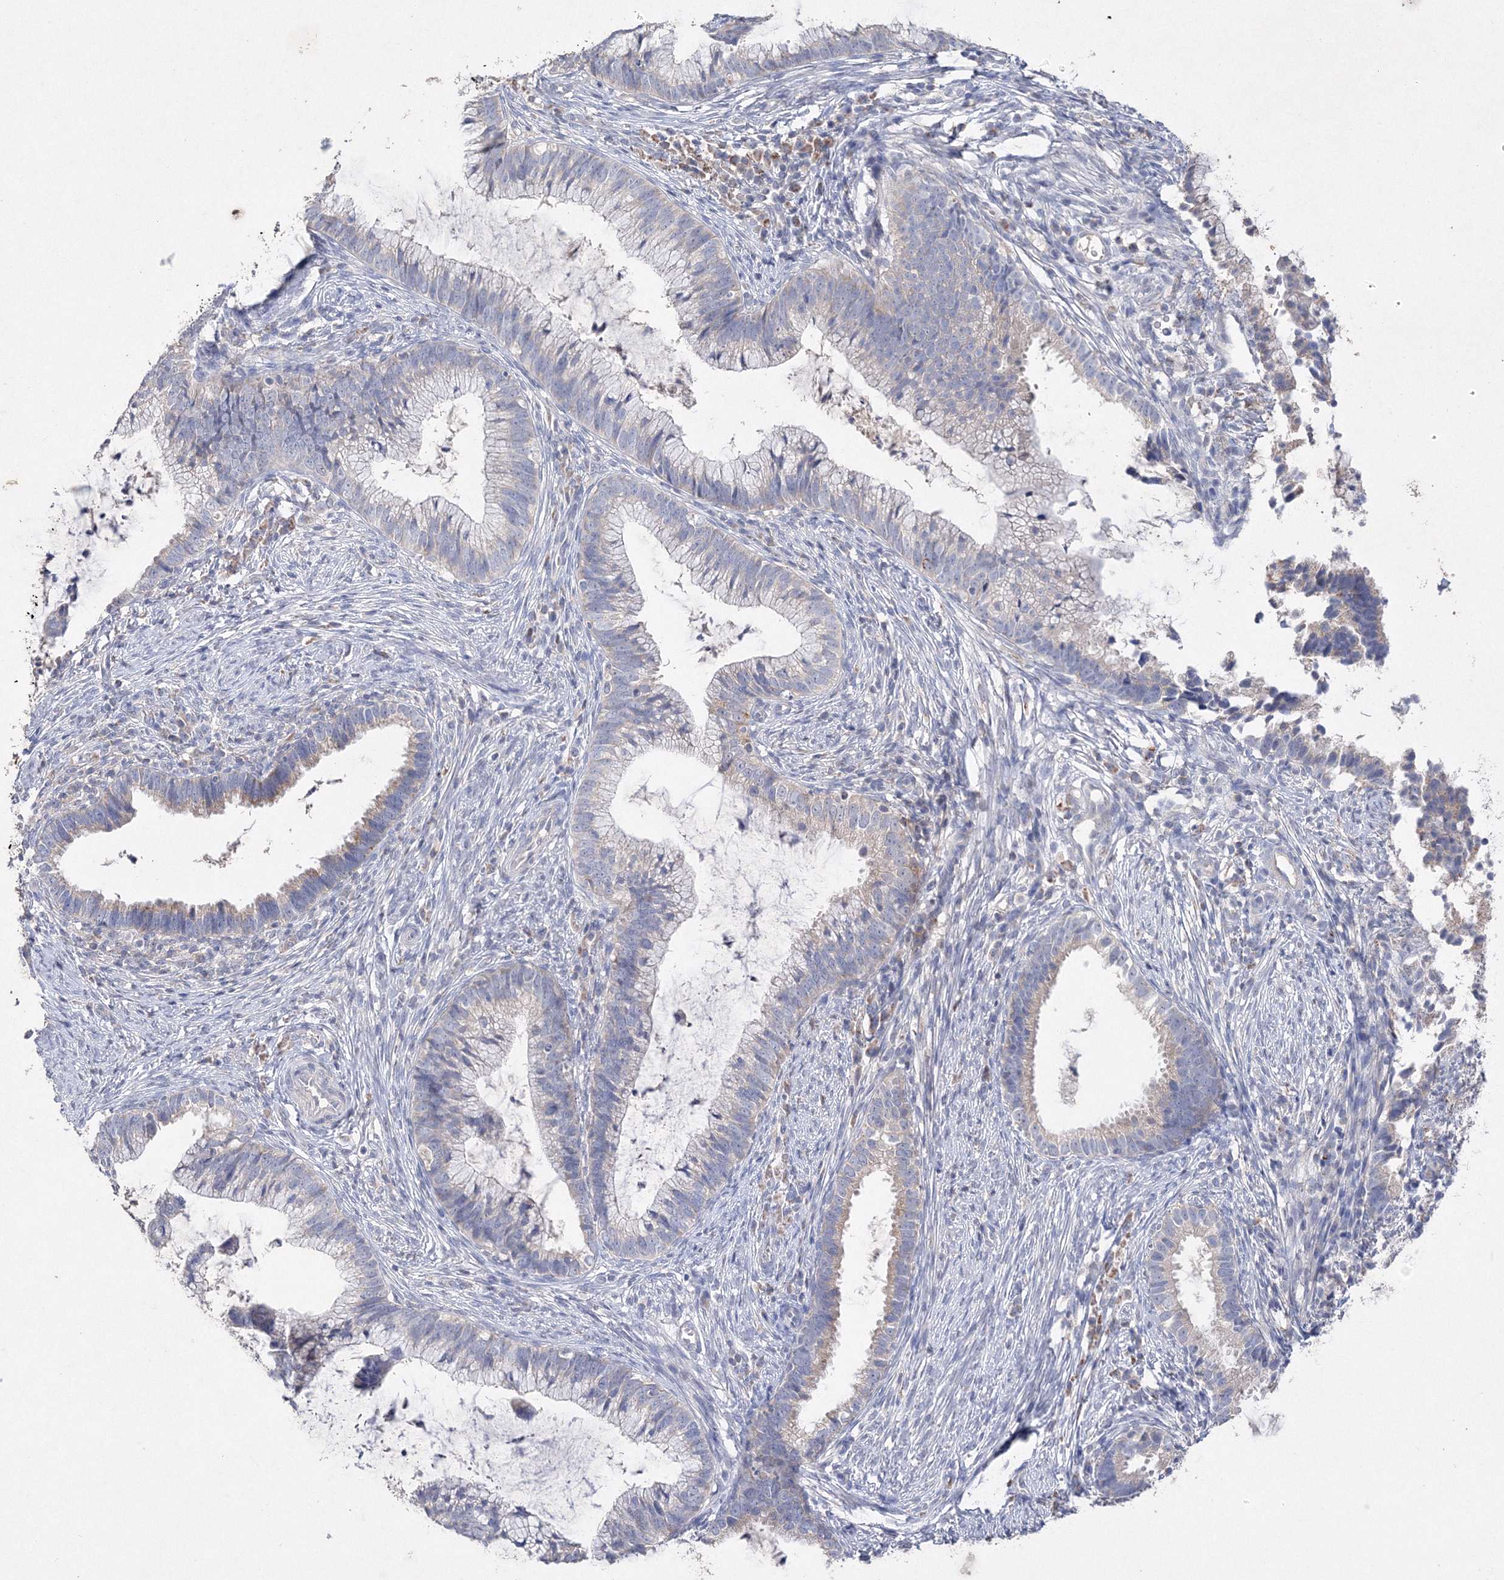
{"staining": {"intensity": "negative", "quantity": "none", "location": "none"}, "tissue": "cervical cancer", "cell_type": "Tumor cells", "image_type": "cancer", "snomed": [{"axis": "morphology", "description": "Adenocarcinoma, NOS"}, {"axis": "topography", "description": "Cervix"}], "caption": "Protein analysis of cervical cancer (adenocarcinoma) displays no significant expression in tumor cells.", "gene": "GLS", "patient": {"sex": "female", "age": 36}}